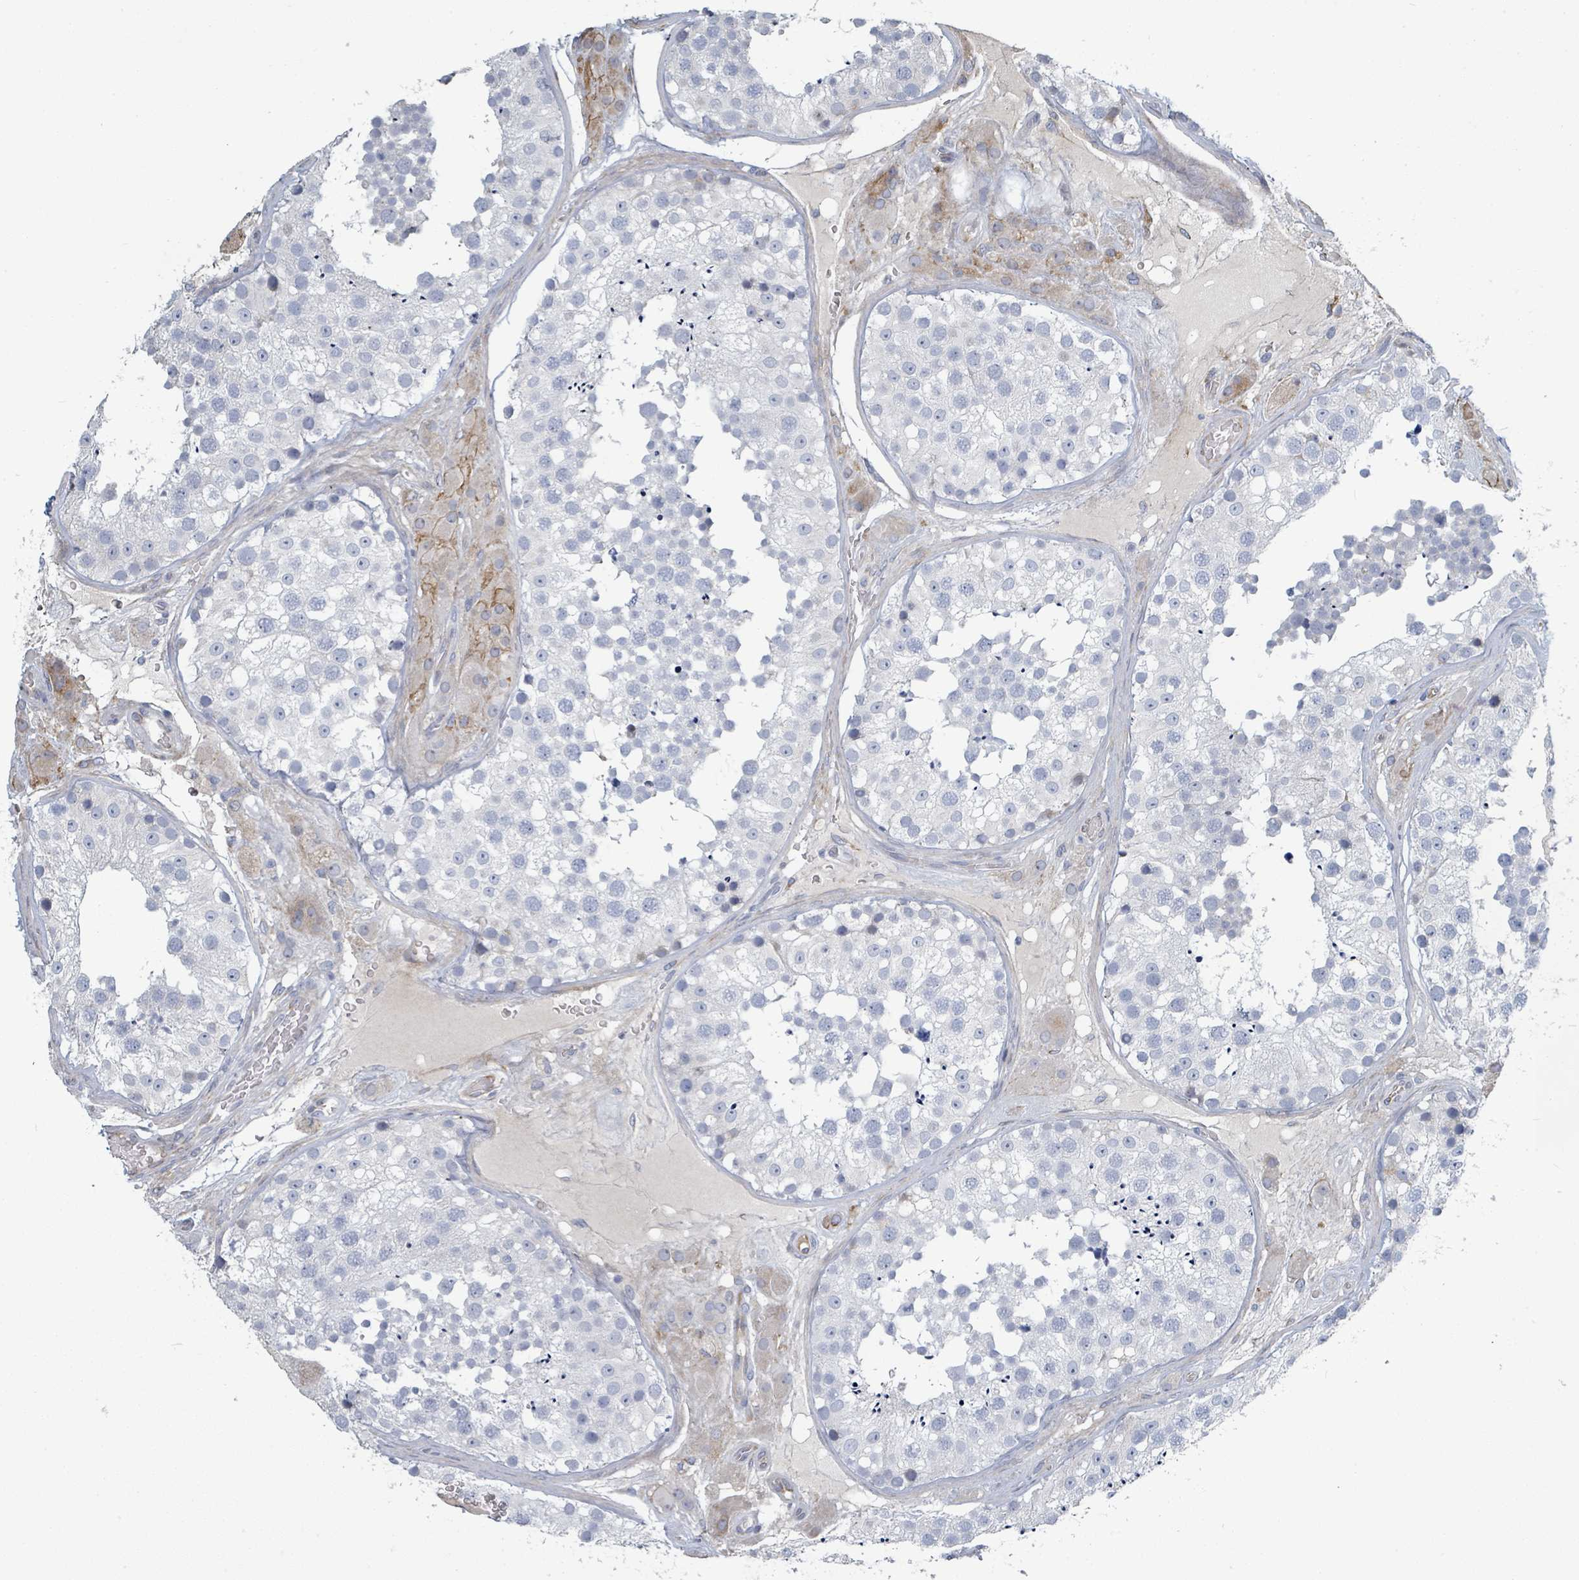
{"staining": {"intensity": "negative", "quantity": "none", "location": "none"}, "tissue": "testis", "cell_type": "Cells in seminiferous ducts", "image_type": "normal", "snomed": [{"axis": "morphology", "description": "Normal tissue, NOS"}, {"axis": "topography", "description": "Testis"}], "caption": "Cells in seminiferous ducts are negative for protein expression in normal human testis. The staining was performed using DAB to visualize the protein expression in brown, while the nuclei were stained in blue with hematoxylin (Magnification: 20x).", "gene": "RAB33B", "patient": {"sex": "male", "age": 26}}